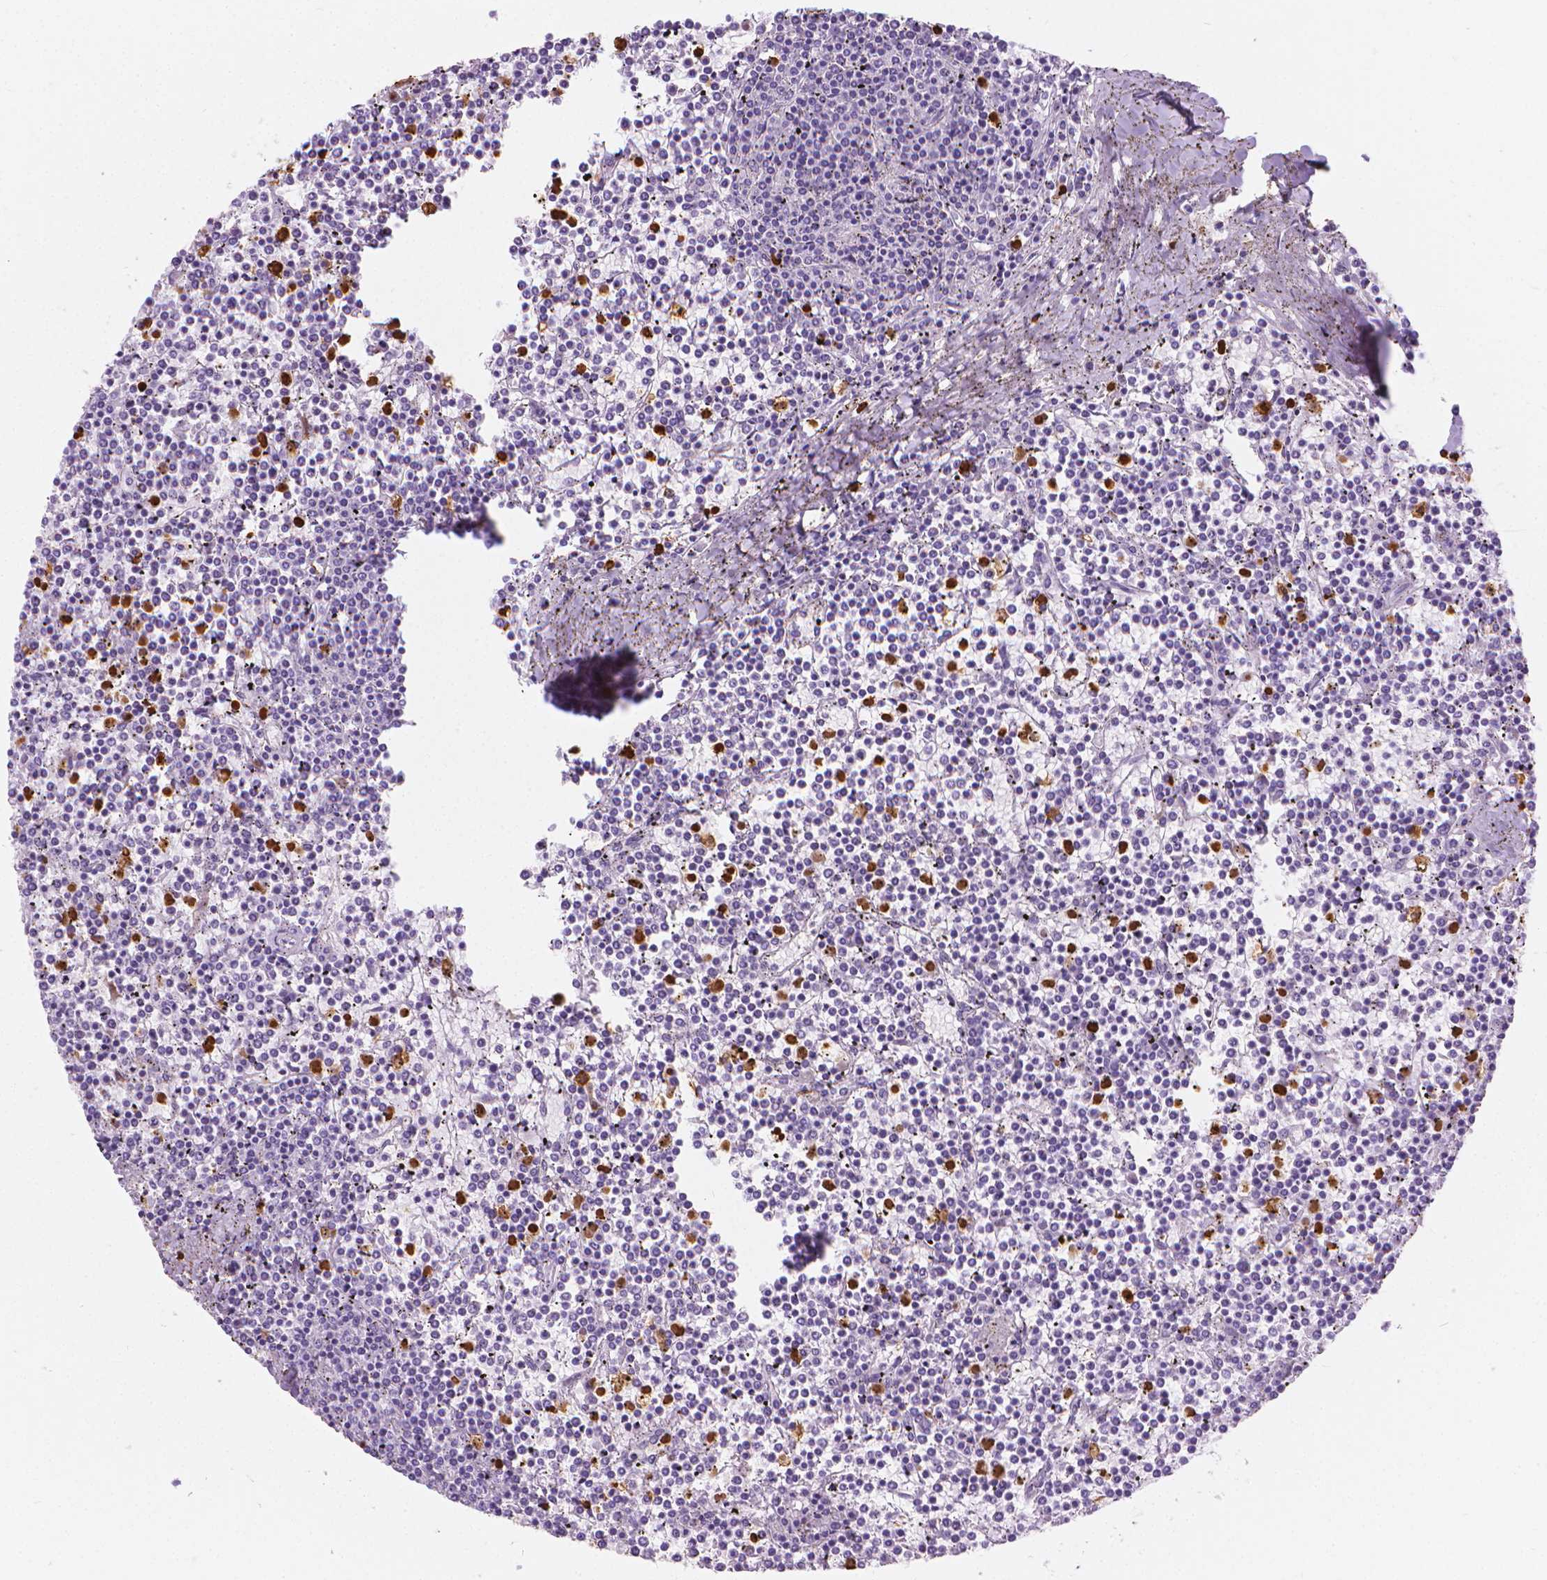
{"staining": {"intensity": "negative", "quantity": "none", "location": "none"}, "tissue": "lymphoma", "cell_type": "Tumor cells", "image_type": "cancer", "snomed": [{"axis": "morphology", "description": "Malignant lymphoma, non-Hodgkin's type, Low grade"}, {"axis": "topography", "description": "Spleen"}], "caption": "Micrograph shows no significant protein staining in tumor cells of malignant lymphoma, non-Hodgkin's type (low-grade).", "gene": "CFAP52", "patient": {"sex": "female", "age": 19}}